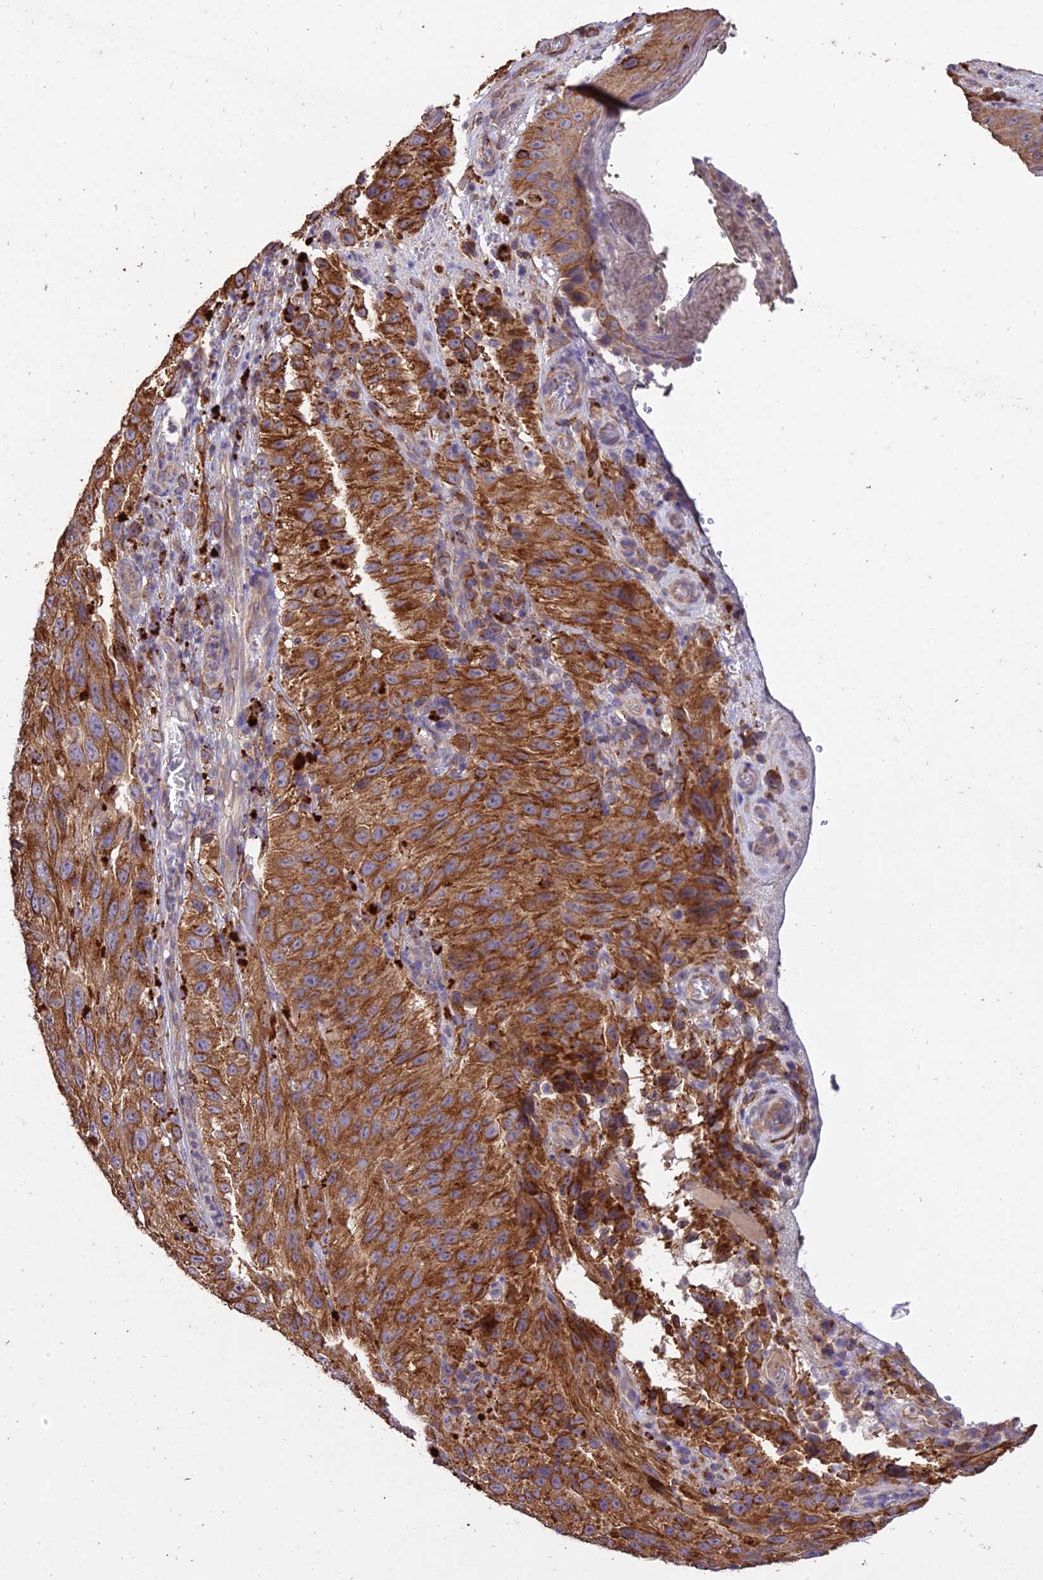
{"staining": {"intensity": "strong", "quantity": ">75%", "location": "cytoplasmic/membranous"}, "tissue": "melanoma", "cell_type": "Tumor cells", "image_type": "cancer", "snomed": [{"axis": "morphology", "description": "Malignant melanoma, NOS"}, {"axis": "topography", "description": "Skin"}], "caption": "Immunohistochemistry micrograph of neoplastic tissue: melanoma stained using immunohistochemistry exhibits high levels of strong protein expression localized specifically in the cytoplasmic/membranous of tumor cells, appearing as a cytoplasmic/membranous brown color.", "gene": "SDHD", "patient": {"sex": "female", "age": 96}}